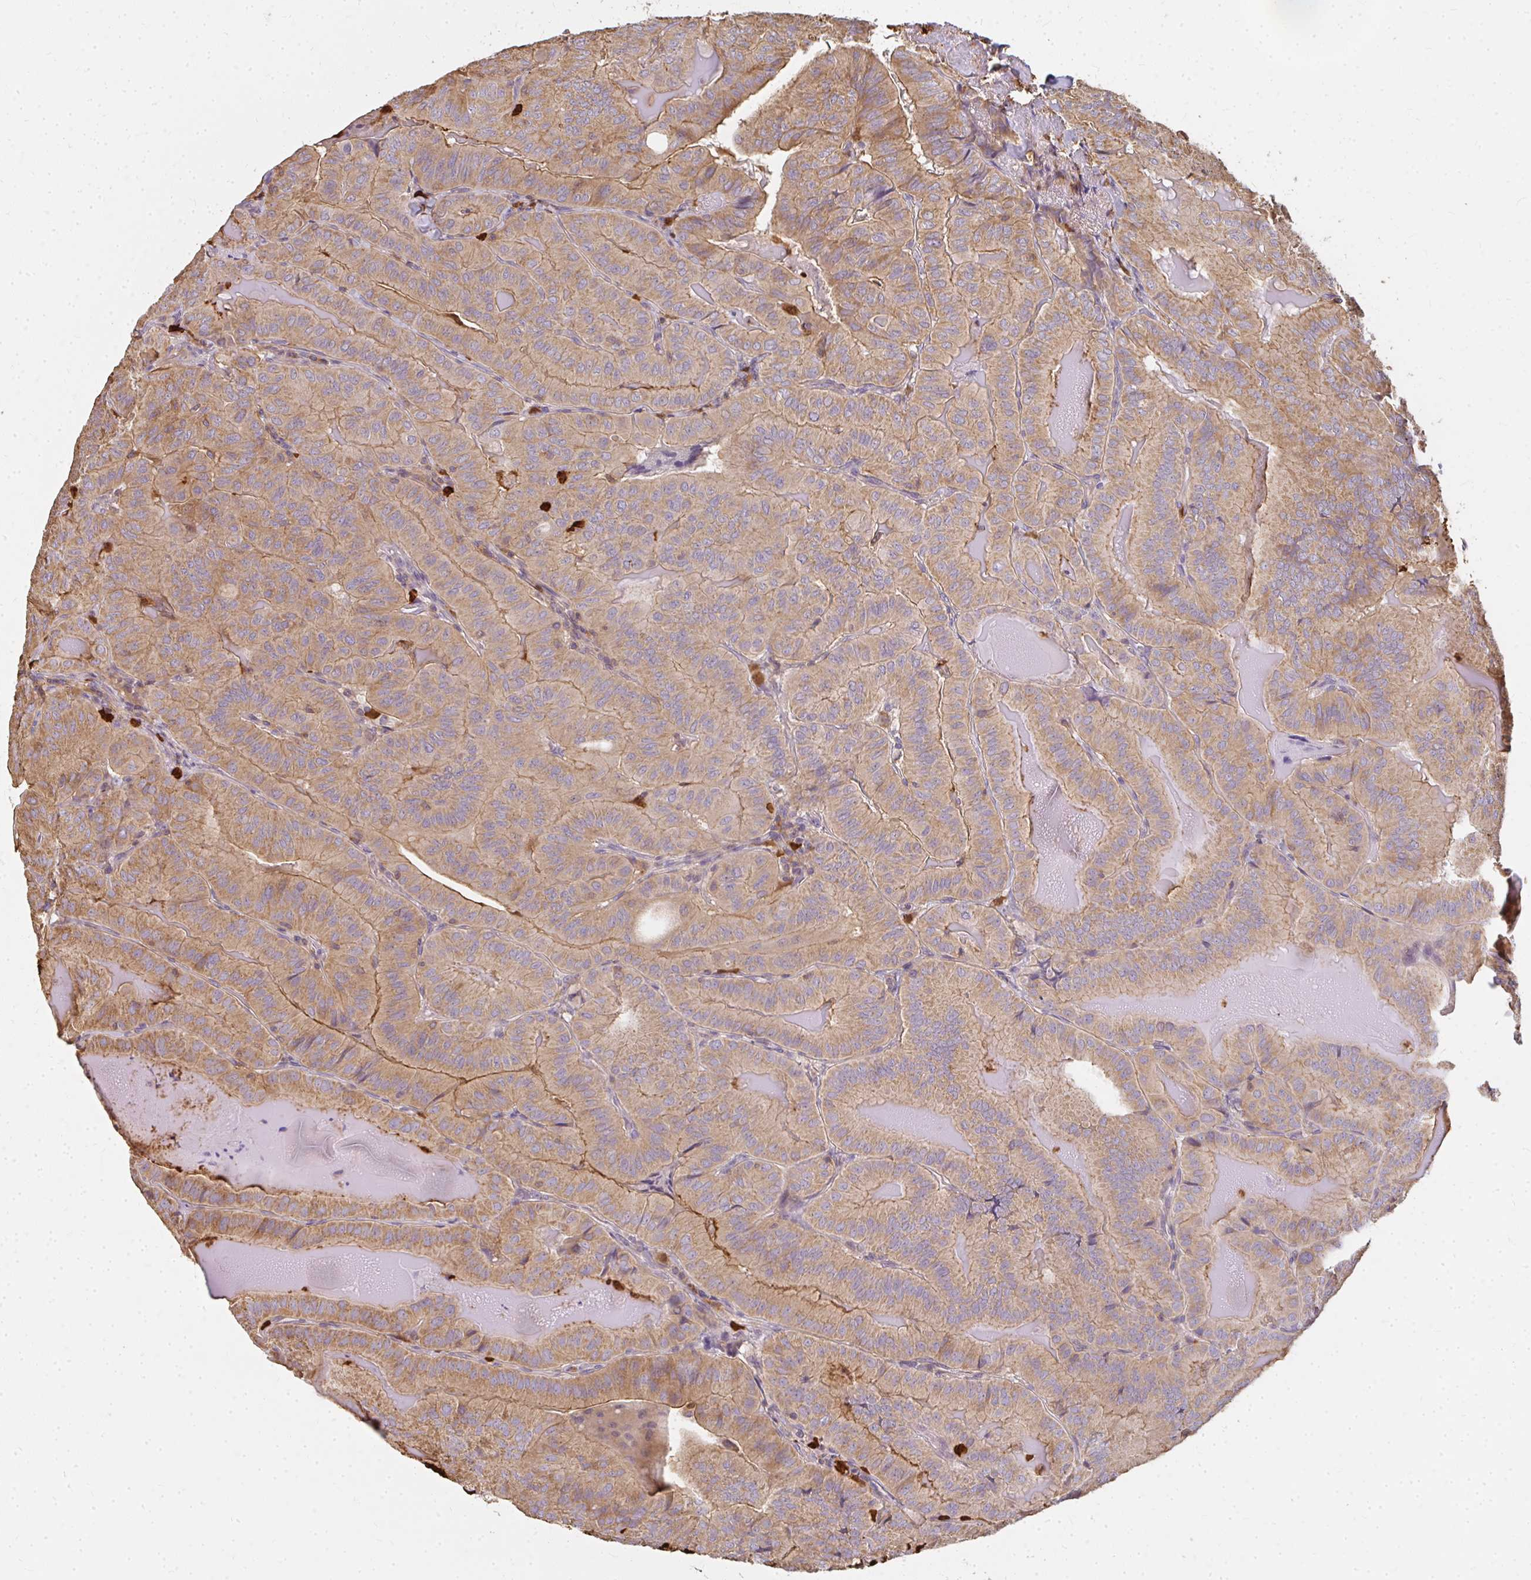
{"staining": {"intensity": "moderate", "quantity": ">75%", "location": "cytoplasmic/membranous"}, "tissue": "thyroid cancer", "cell_type": "Tumor cells", "image_type": "cancer", "snomed": [{"axis": "morphology", "description": "Papillary adenocarcinoma, NOS"}, {"axis": "topography", "description": "Thyroid gland"}], "caption": "This is an image of immunohistochemistry staining of thyroid cancer, which shows moderate staining in the cytoplasmic/membranous of tumor cells.", "gene": "CNTRL", "patient": {"sex": "female", "age": 68}}